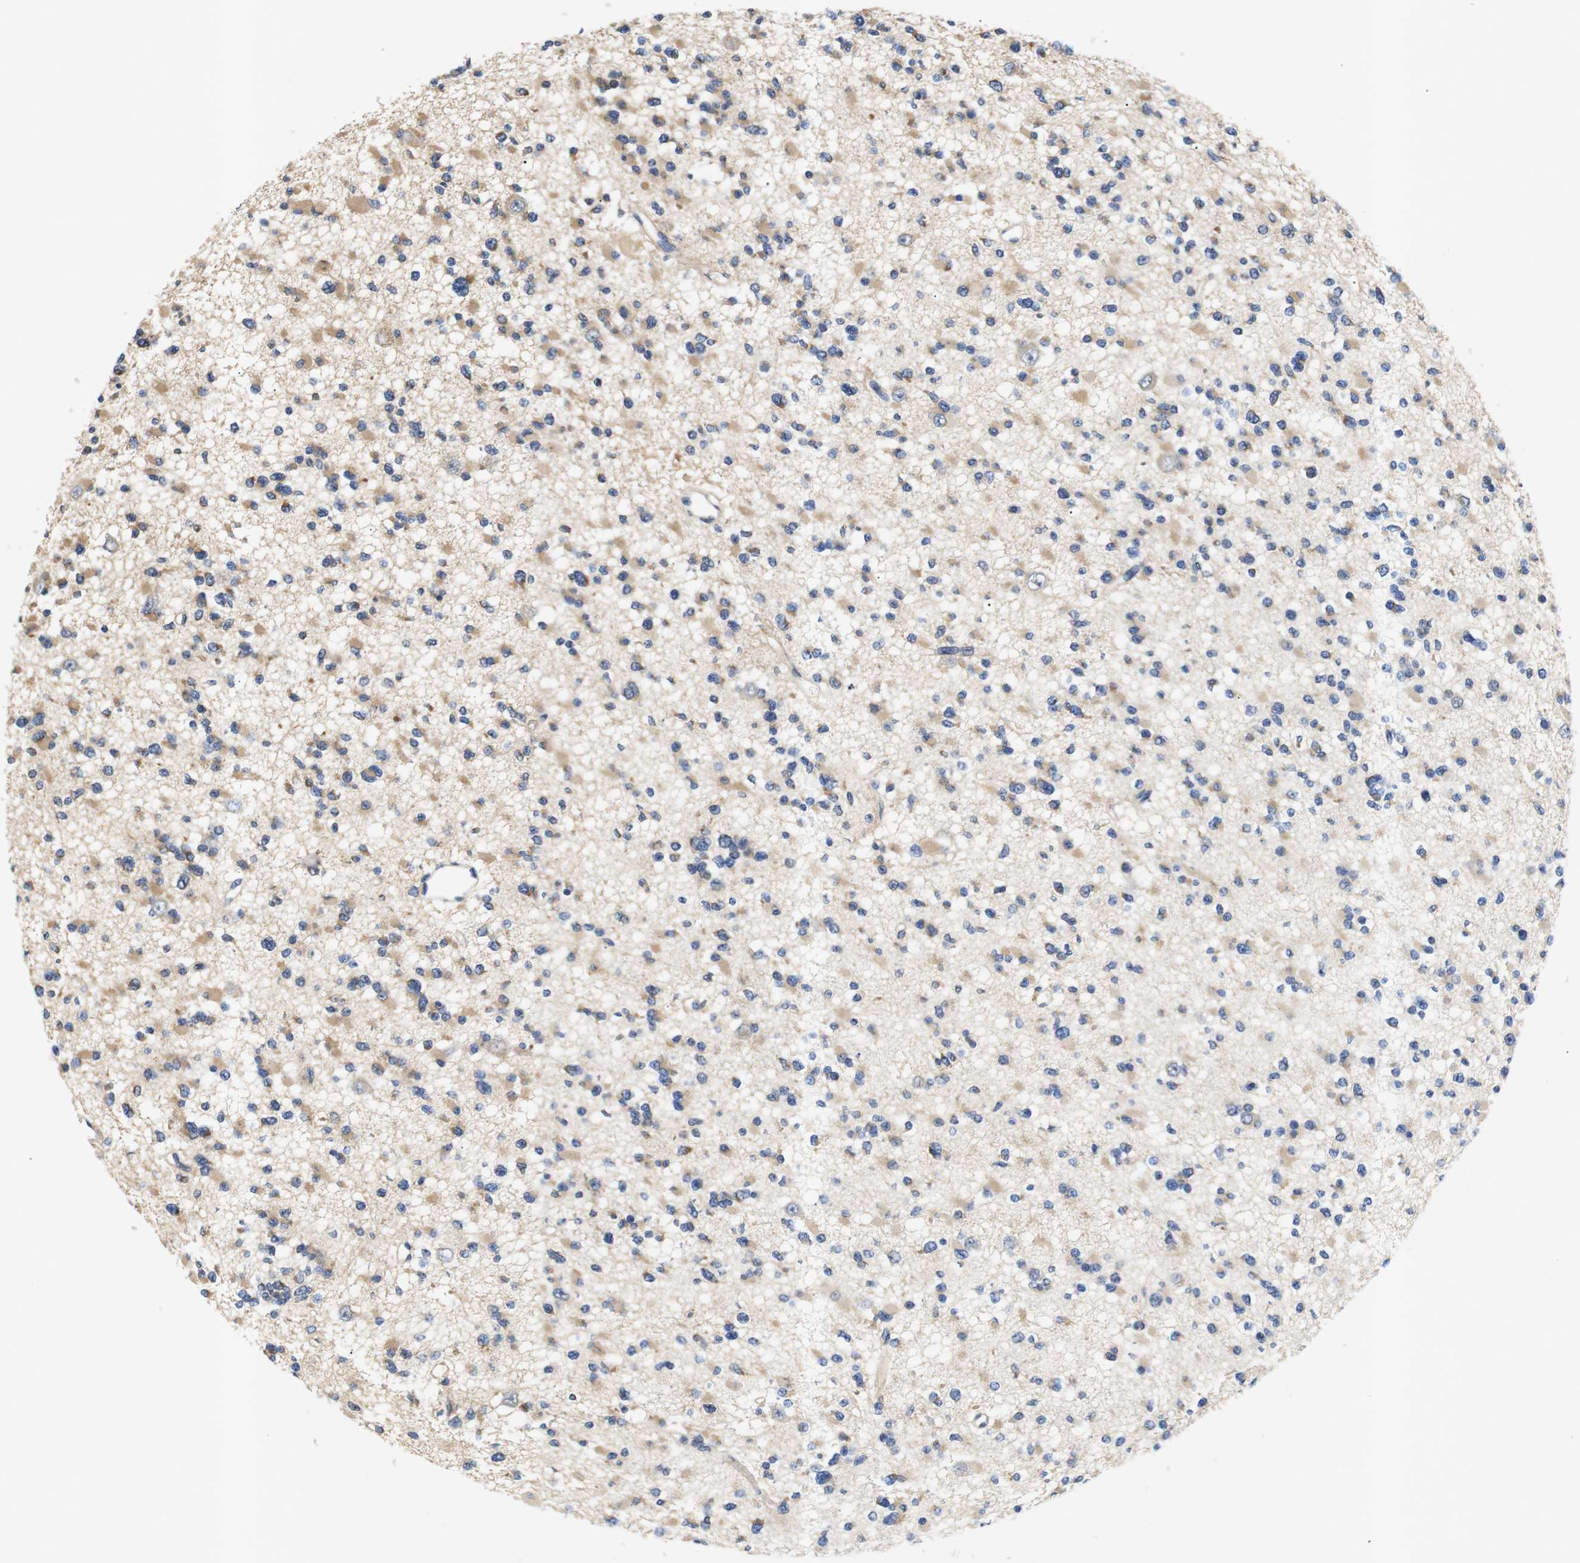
{"staining": {"intensity": "moderate", "quantity": ">75%", "location": "cytoplasmic/membranous"}, "tissue": "glioma", "cell_type": "Tumor cells", "image_type": "cancer", "snomed": [{"axis": "morphology", "description": "Glioma, malignant, Low grade"}, {"axis": "topography", "description": "Brain"}], "caption": "Immunohistochemistry photomicrograph of low-grade glioma (malignant) stained for a protein (brown), which reveals medium levels of moderate cytoplasmic/membranous staining in about >75% of tumor cells.", "gene": "RIPK1", "patient": {"sex": "female", "age": 22}}